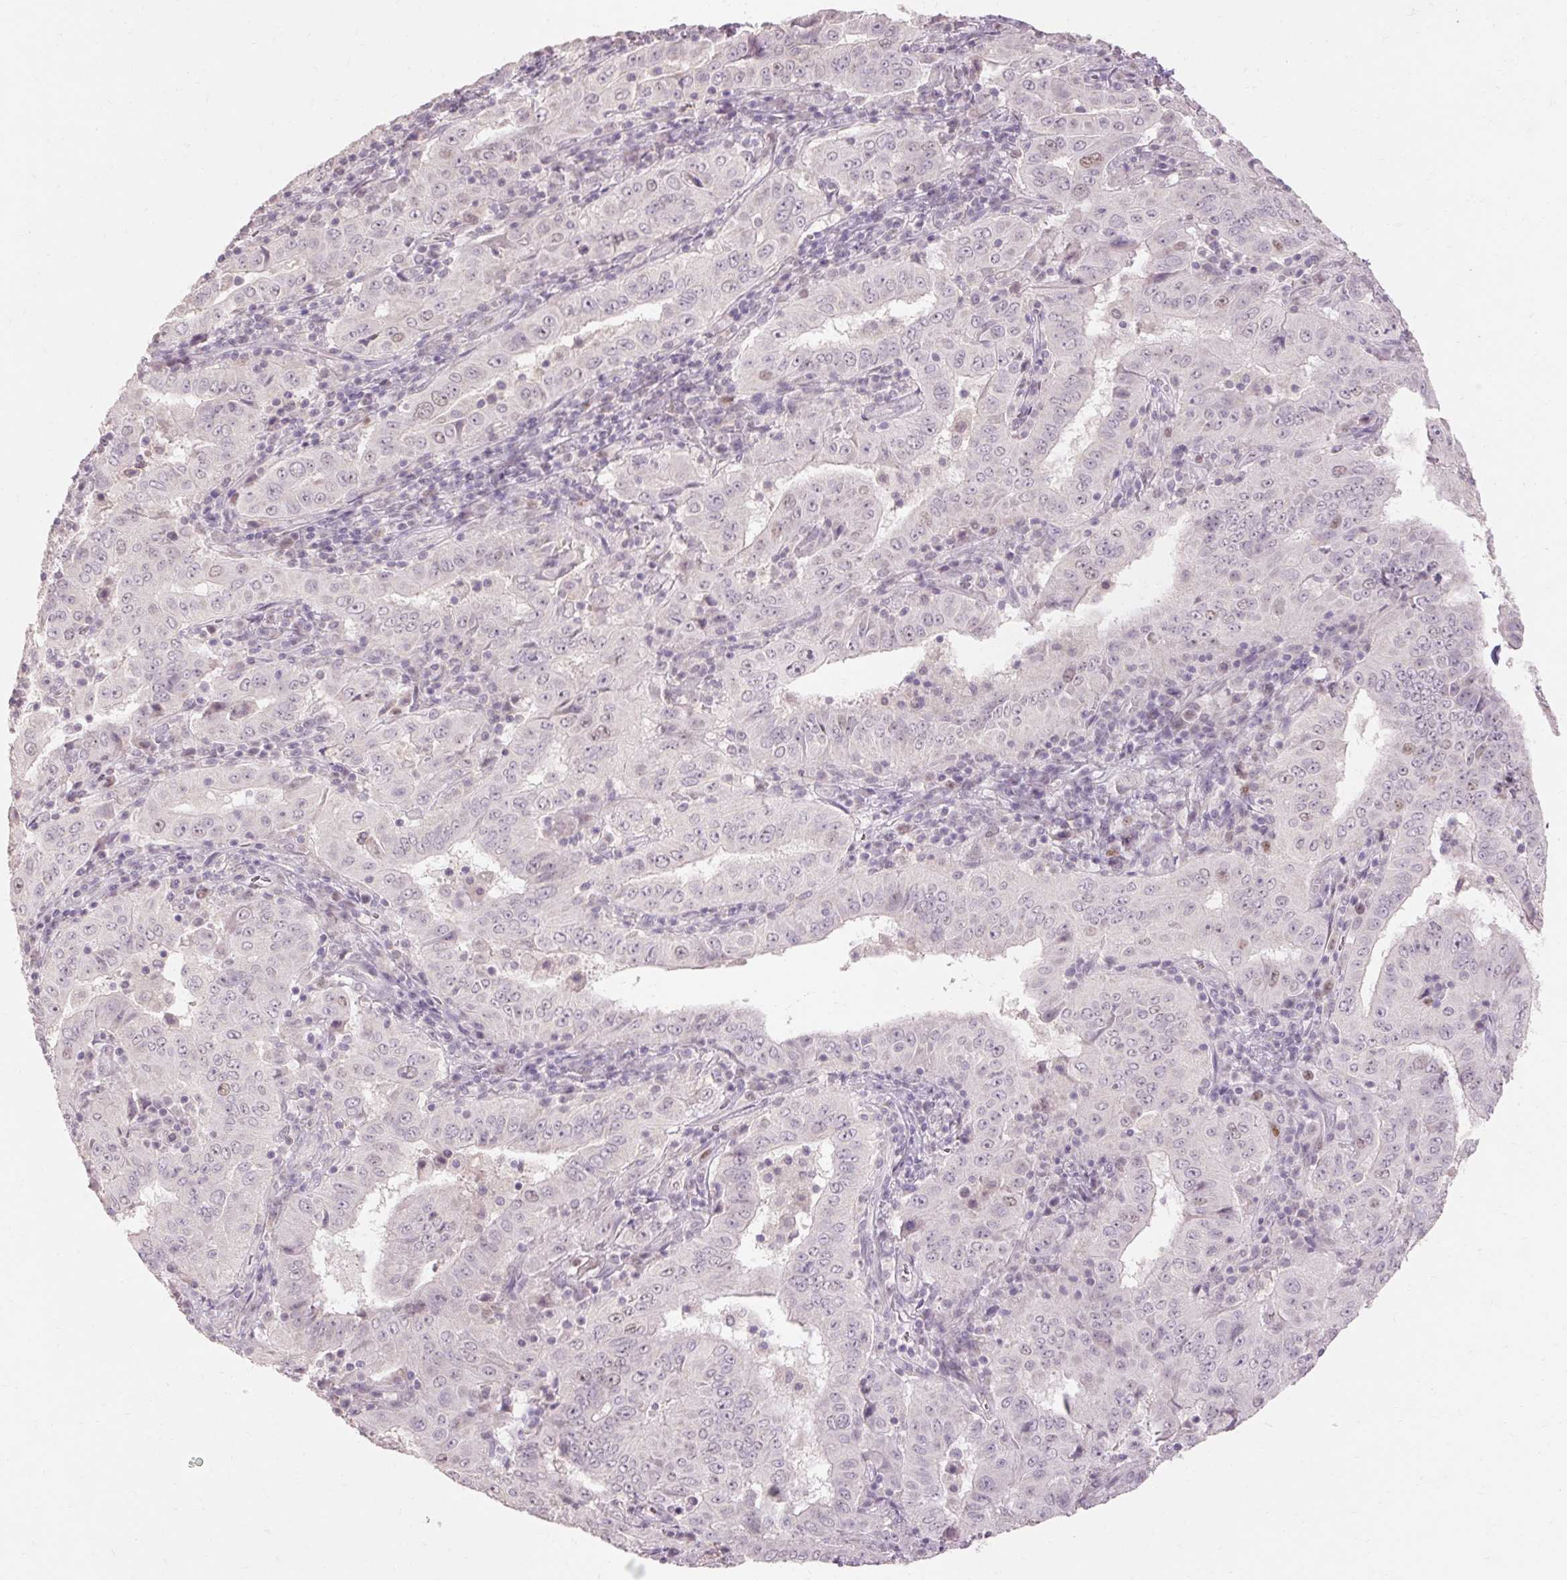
{"staining": {"intensity": "negative", "quantity": "none", "location": "none"}, "tissue": "pancreatic cancer", "cell_type": "Tumor cells", "image_type": "cancer", "snomed": [{"axis": "morphology", "description": "Adenocarcinoma, NOS"}, {"axis": "topography", "description": "Pancreas"}], "caption": "IHC image of adenocarcinoma (pancreatic) stained for a protein (brown), which demonstrates no staining in tumor cells. (Stains: DAB (3,3'-diaminobenzidine) immunohistochemistry (IHC) with hematoxylin counter stain, Microscopy: brightfield microscopy at high magnification).", "gene": "SKP2", "patient": {"sex": "male", "age": 63}}